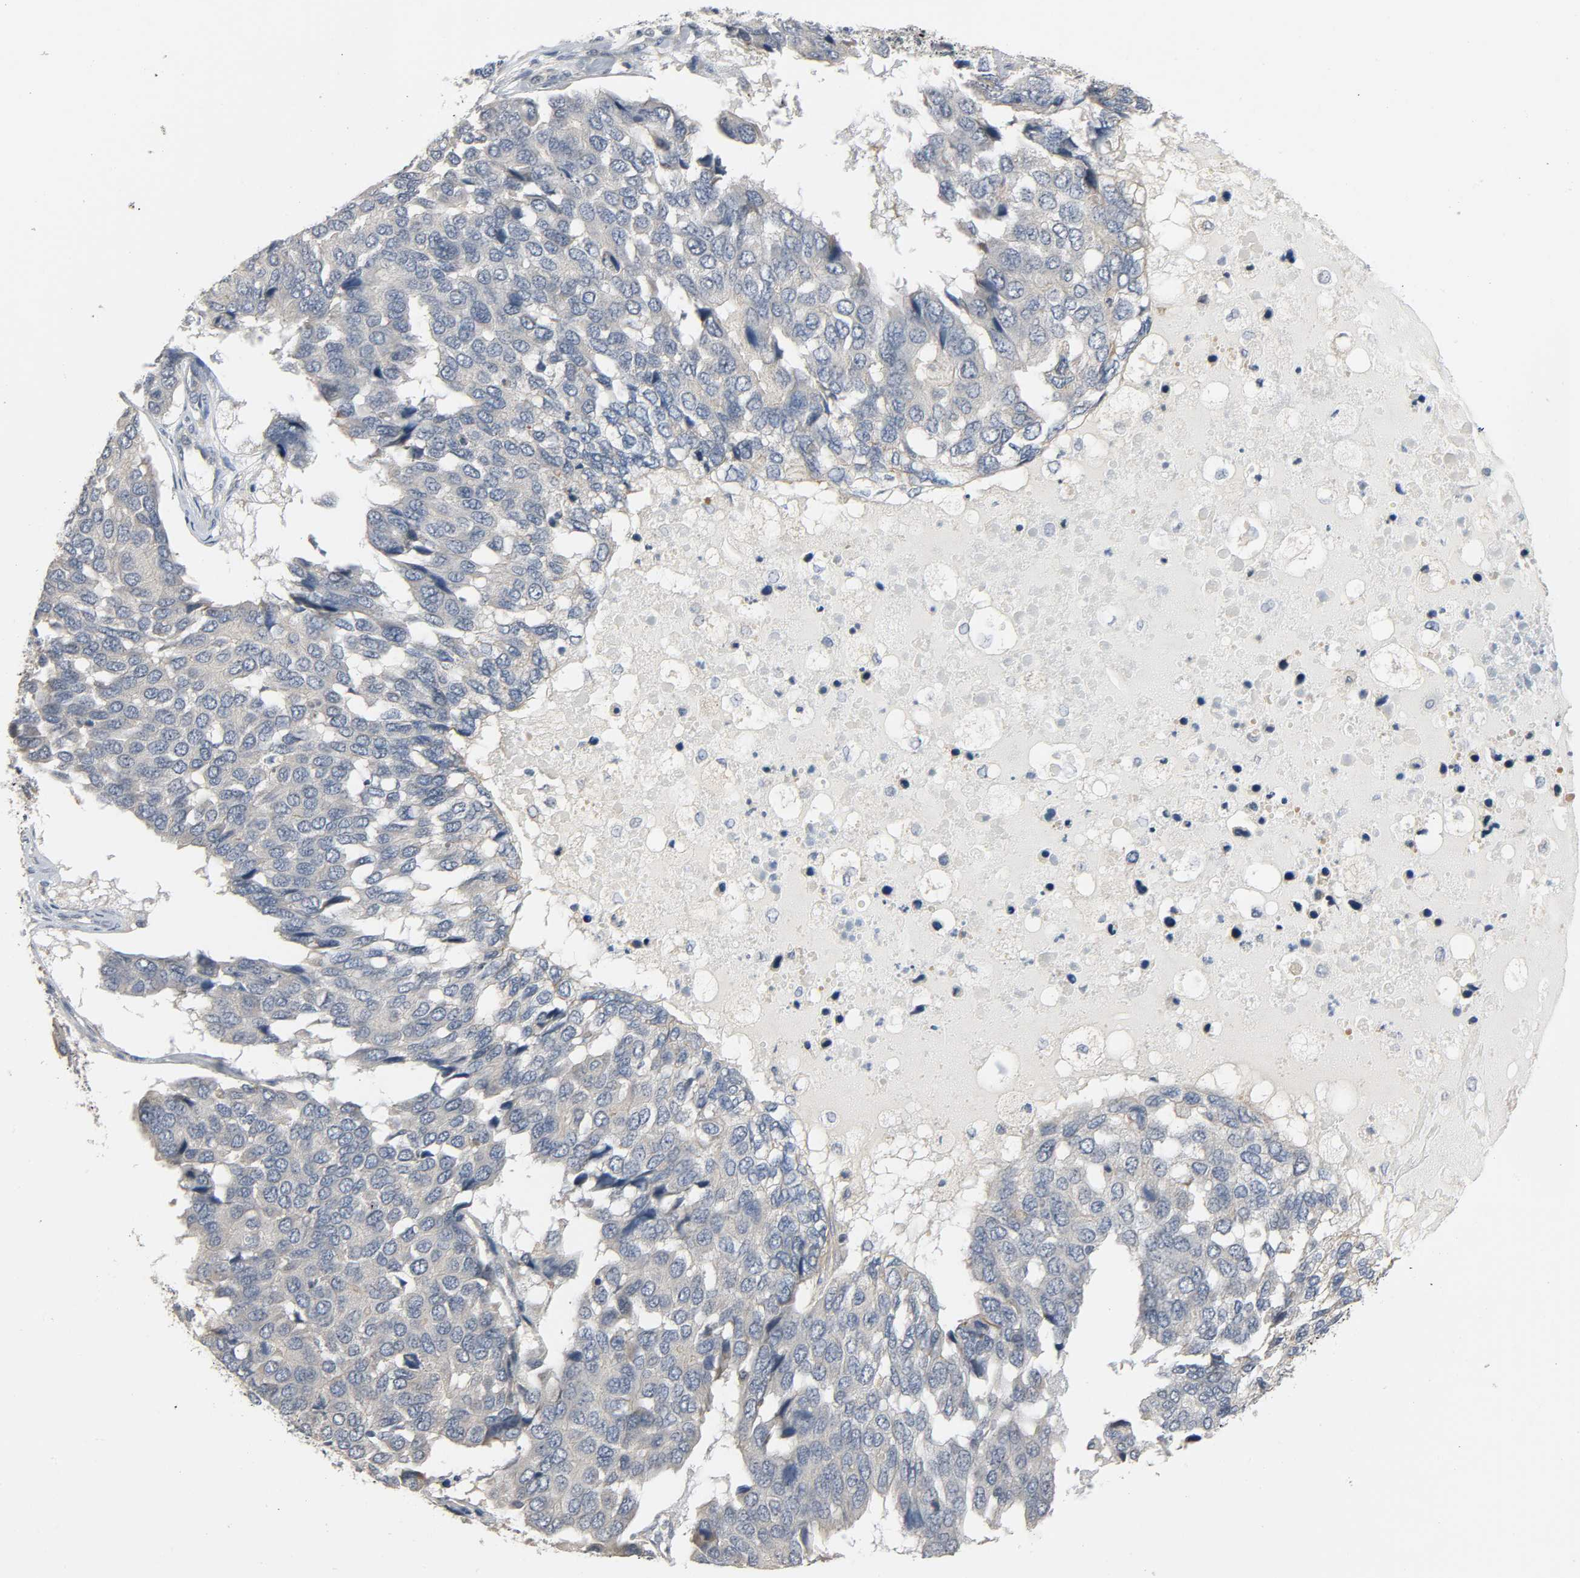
{"staining": {"intensity": "negative", "quantity": "none", "location": "none"}, "tissue": "pancreatic cancer", "cell_type": "Tumor cells", "image_type": "cancer", "snomed": [{"axis": "morphology", "description": "Adenocarcinoma, NOS"}, {"axis": "topography", "description": "Pancreas"}], "caption": "The immunohistochemistry (IHC) image has no significant expression in tumor cells of adenocarcinoma (pancreatic) tissue. The staining was performed using DAB (3,3'-diaminobenzidine) to visualize the protein expression in brown, while the nuclei were stained in blue with hematoxylin (Magnification: 20x).", "gene": "LIMCH1", "patient": {"sex": "male", "age": 50}}